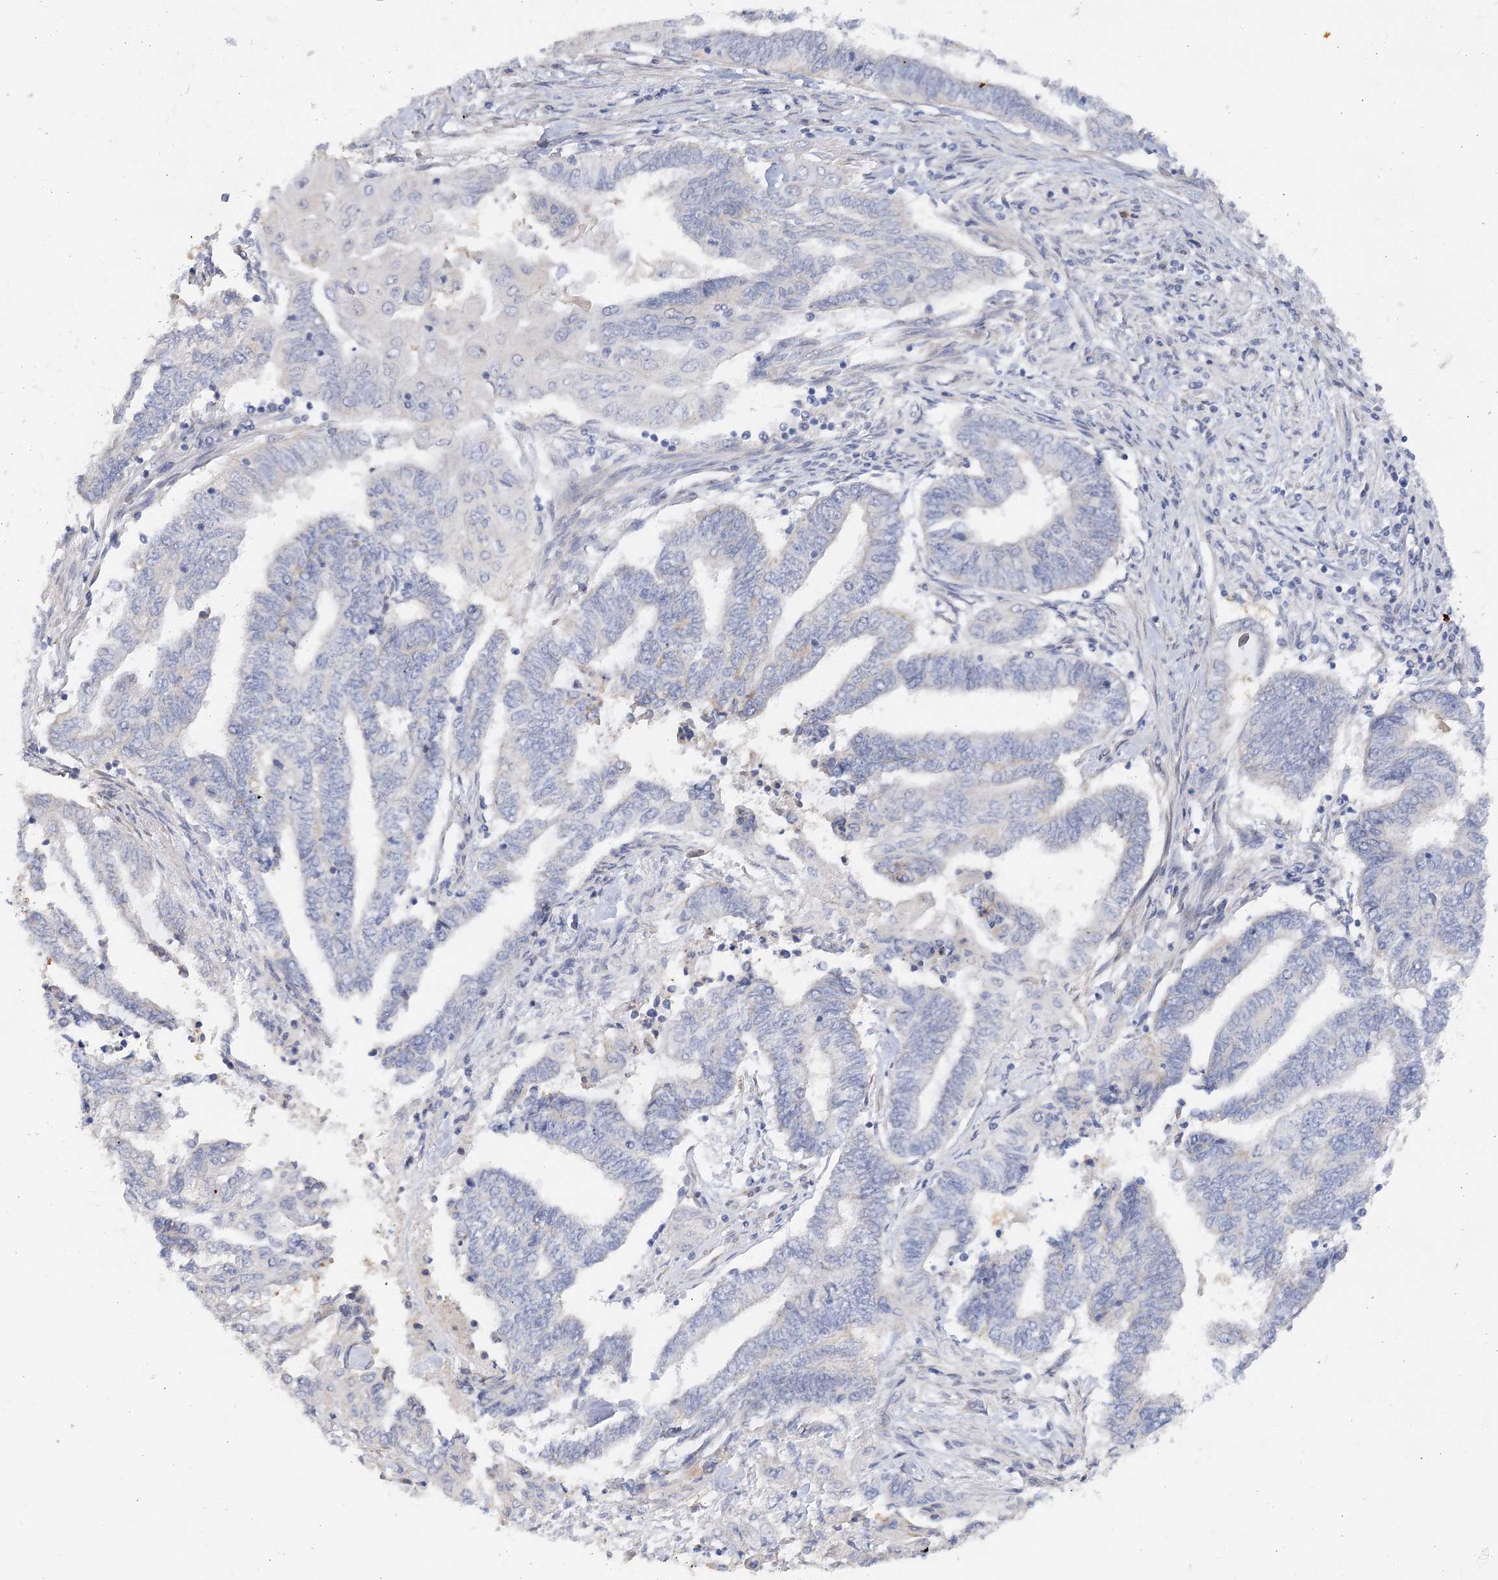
{"staining": {"intensity": "negative", "quantity": "none", "location": "none"}, "tissue": "endometrial cancer", "cell_type": "Tumor cells", "image_type": "cancer", "snomed": [{"axis": "morphology", "description": "Adenocarcinoma, NOS"}, {"axis": "topography", "description": "Uterus"}, {"axis": "topography", "description": "Endometrium"}], "caption": "The micrograph shows no significant staining in tumor cells of endometrial cancer.", "gene": "NELL2", "patient": {"sex": "female", "age": 70}}